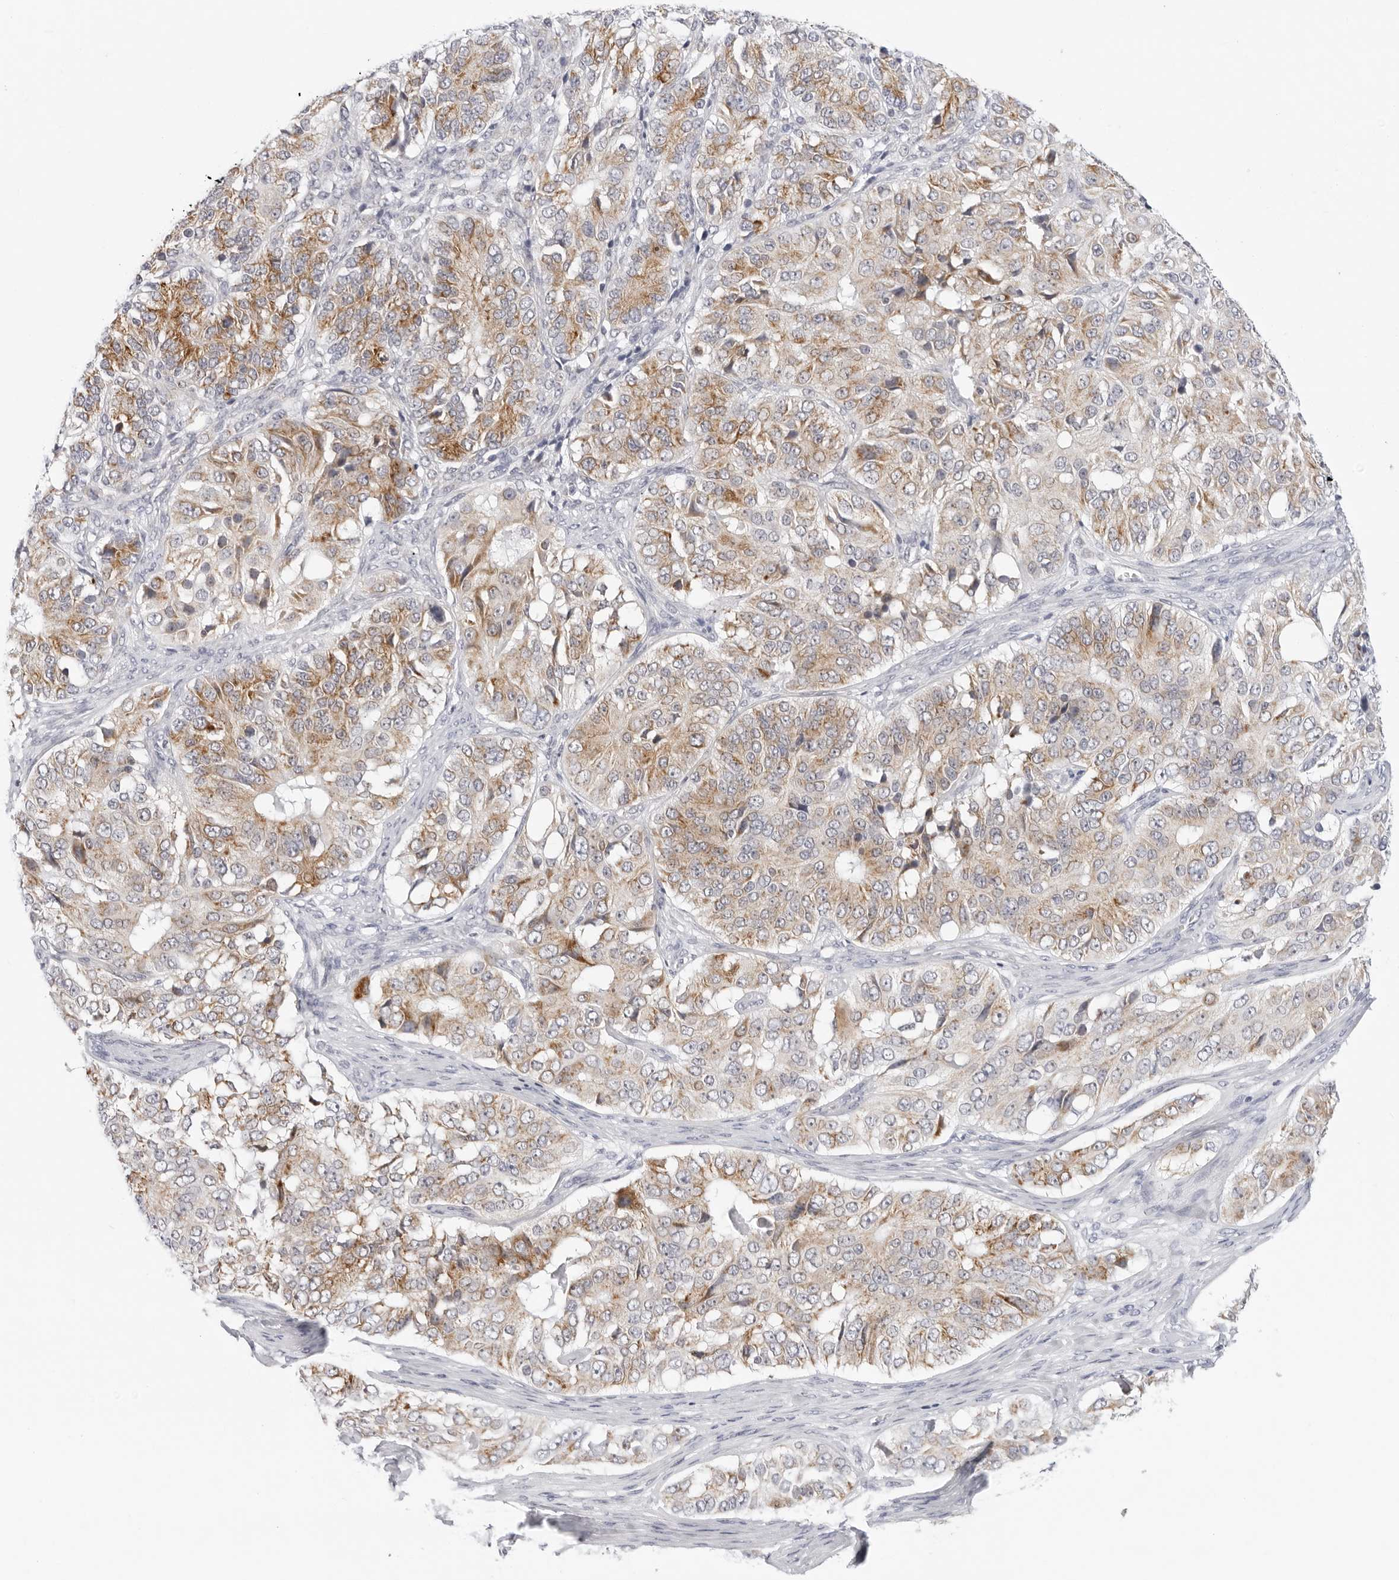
{"staining": {"intensity": "moderate", "quantity": ">75%", "location": "cytoplasmic/membranous"}, "tissue": "ovarian cancer", "cell_type": "Tumor cells", "image_type": "cancer", "snomed": [{"axis": "morphology", "description": "Carcinoma, endometroid"}, {"axis": "topography", "description": "Ovary"}], "caption": "Immunohistochemical staining of endometroid carcinoma (ovarian) exhibits medium levels of moderate cytoplasmic/membranous expression in about >75% of tumor cells.", "gene": "CIART", "patient": {"sex": "female", "age": 51}}